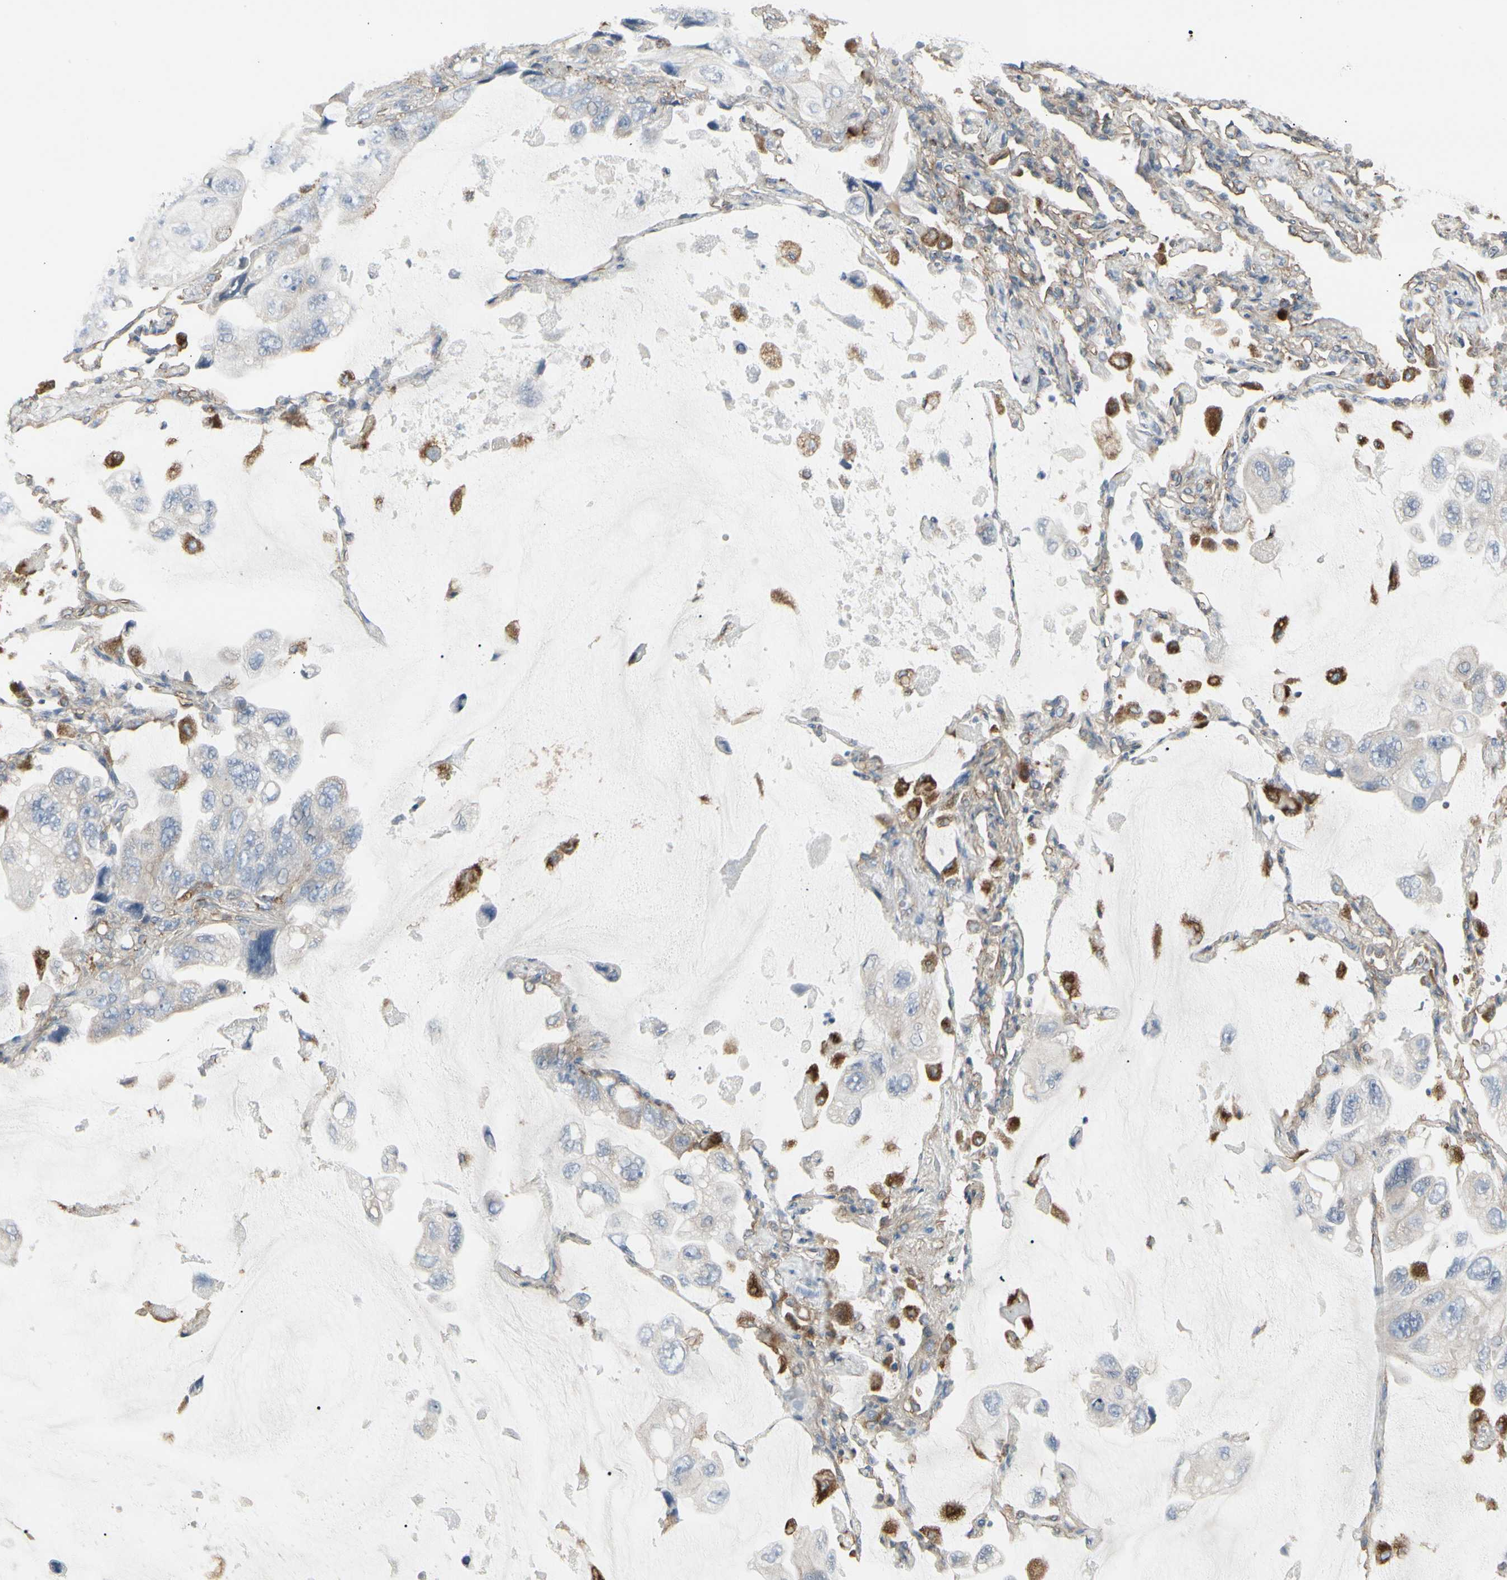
{"staining": {"intensity": "negative", "quantity": "none", "location": "none"}, "tissue": "lung cancer", "cell_type": "Tumor cells", "image_type": "cancer", "snomed": [{"axis": "morphology", "description": "Squamous cell carcinoma, NOS"}, {"axis": "topography", "description": "Lung"}], "caption": "The histopathology image demonstrates no significant staining in tumor cells of squamous cell carcinoma (lung).", "gene": "ATP6V1B2", "patient": {"sex": "female", "age": 73}}